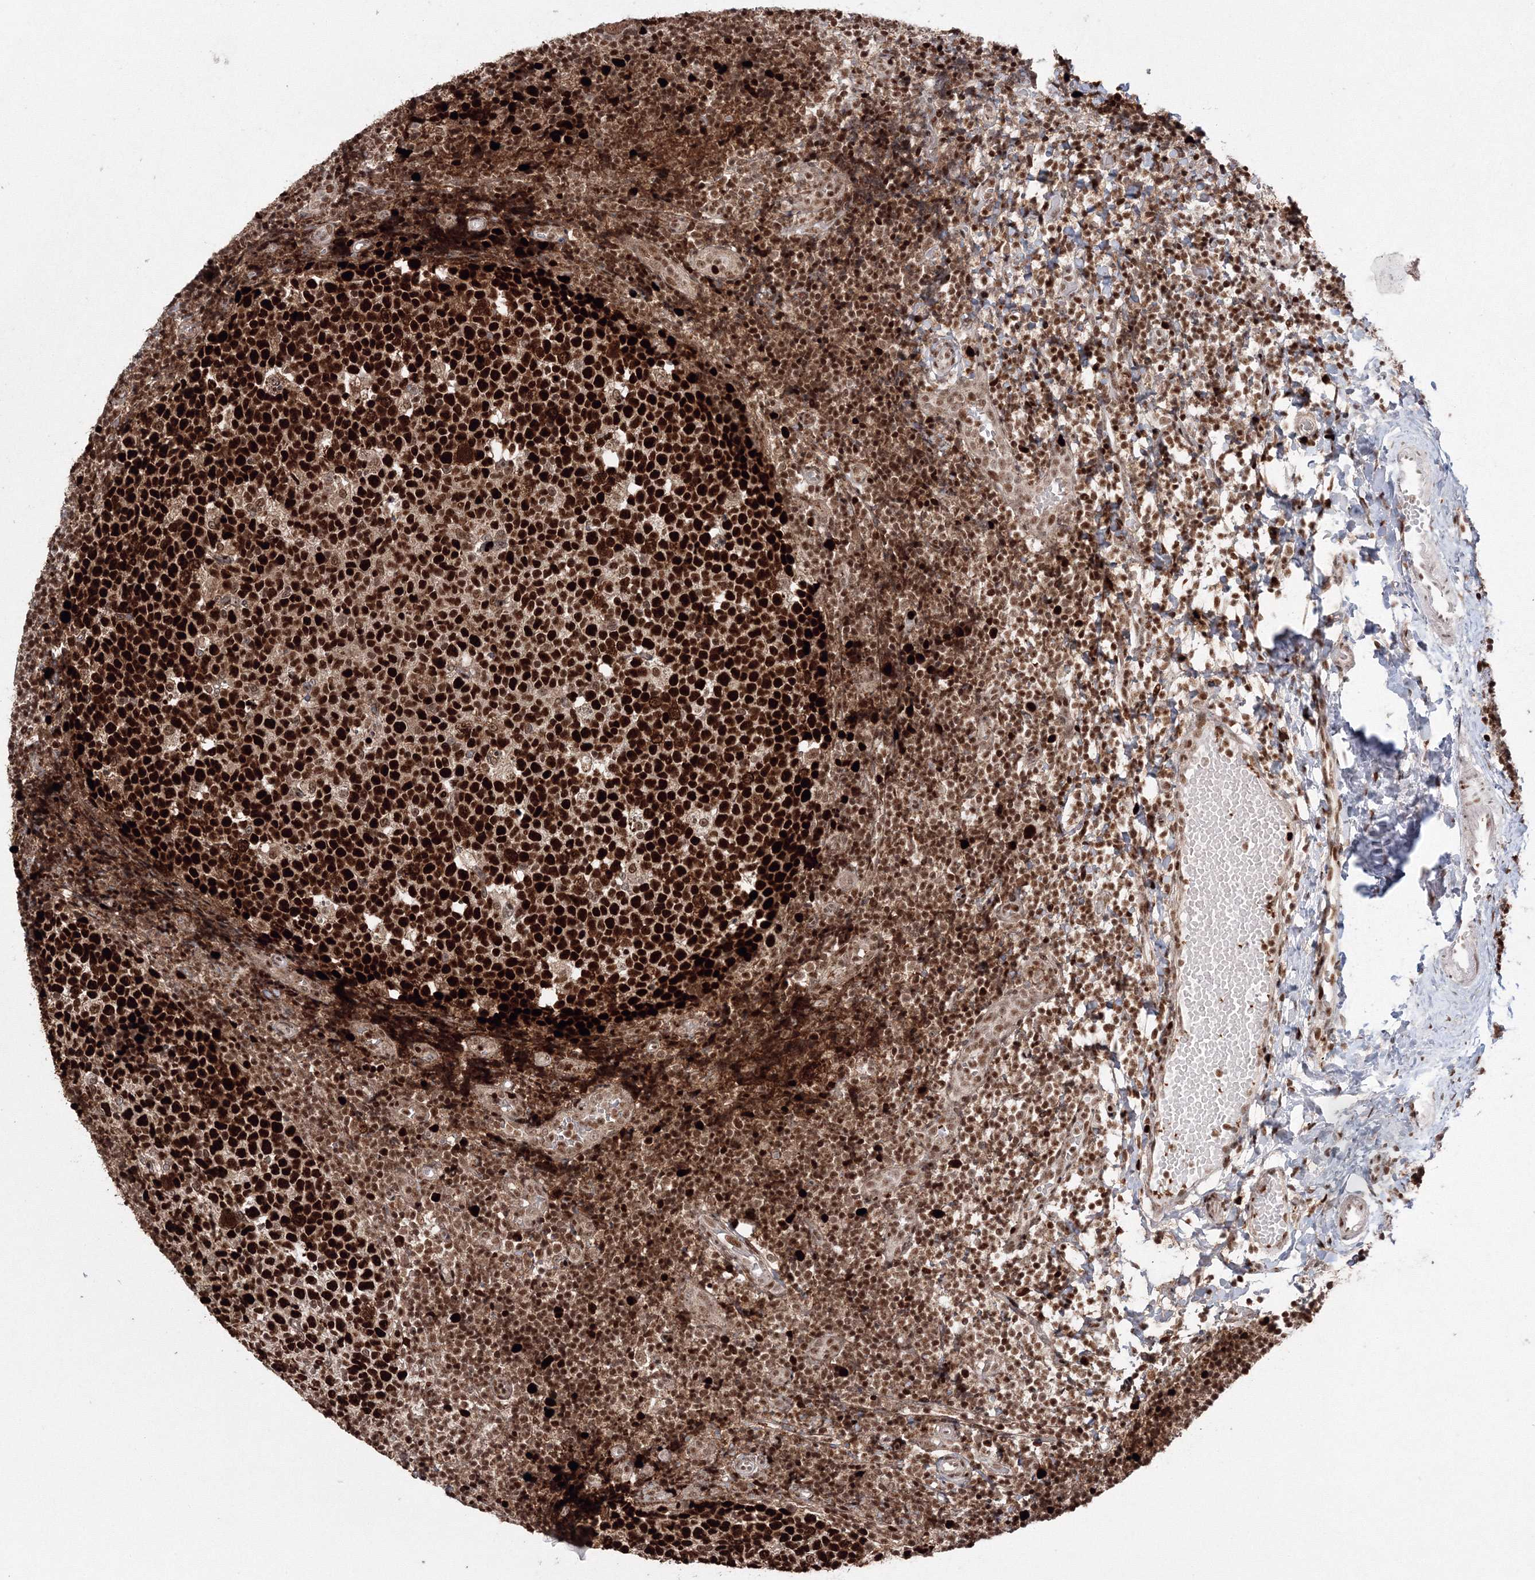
{"staining": {"intensity": "strong", "quantity": ">75%", "location": "nuclear"}, "tissue": "tonsil", "cell_type": "Germinal center cells", "image_type": "normal", "snomed": [{"axis": "morphology", "description": "Normal tissue, NOS"}, {"axis": "topography", "description": "Tonsil"}], "caption": "Immunohistochemical staining of unremarkable tonsil reveals >75% levels of strong nuclear protein positivity in about >75% of germinal center cells.", "gene": "LIG1", "patient": {"sex": "female", "age": 19}}